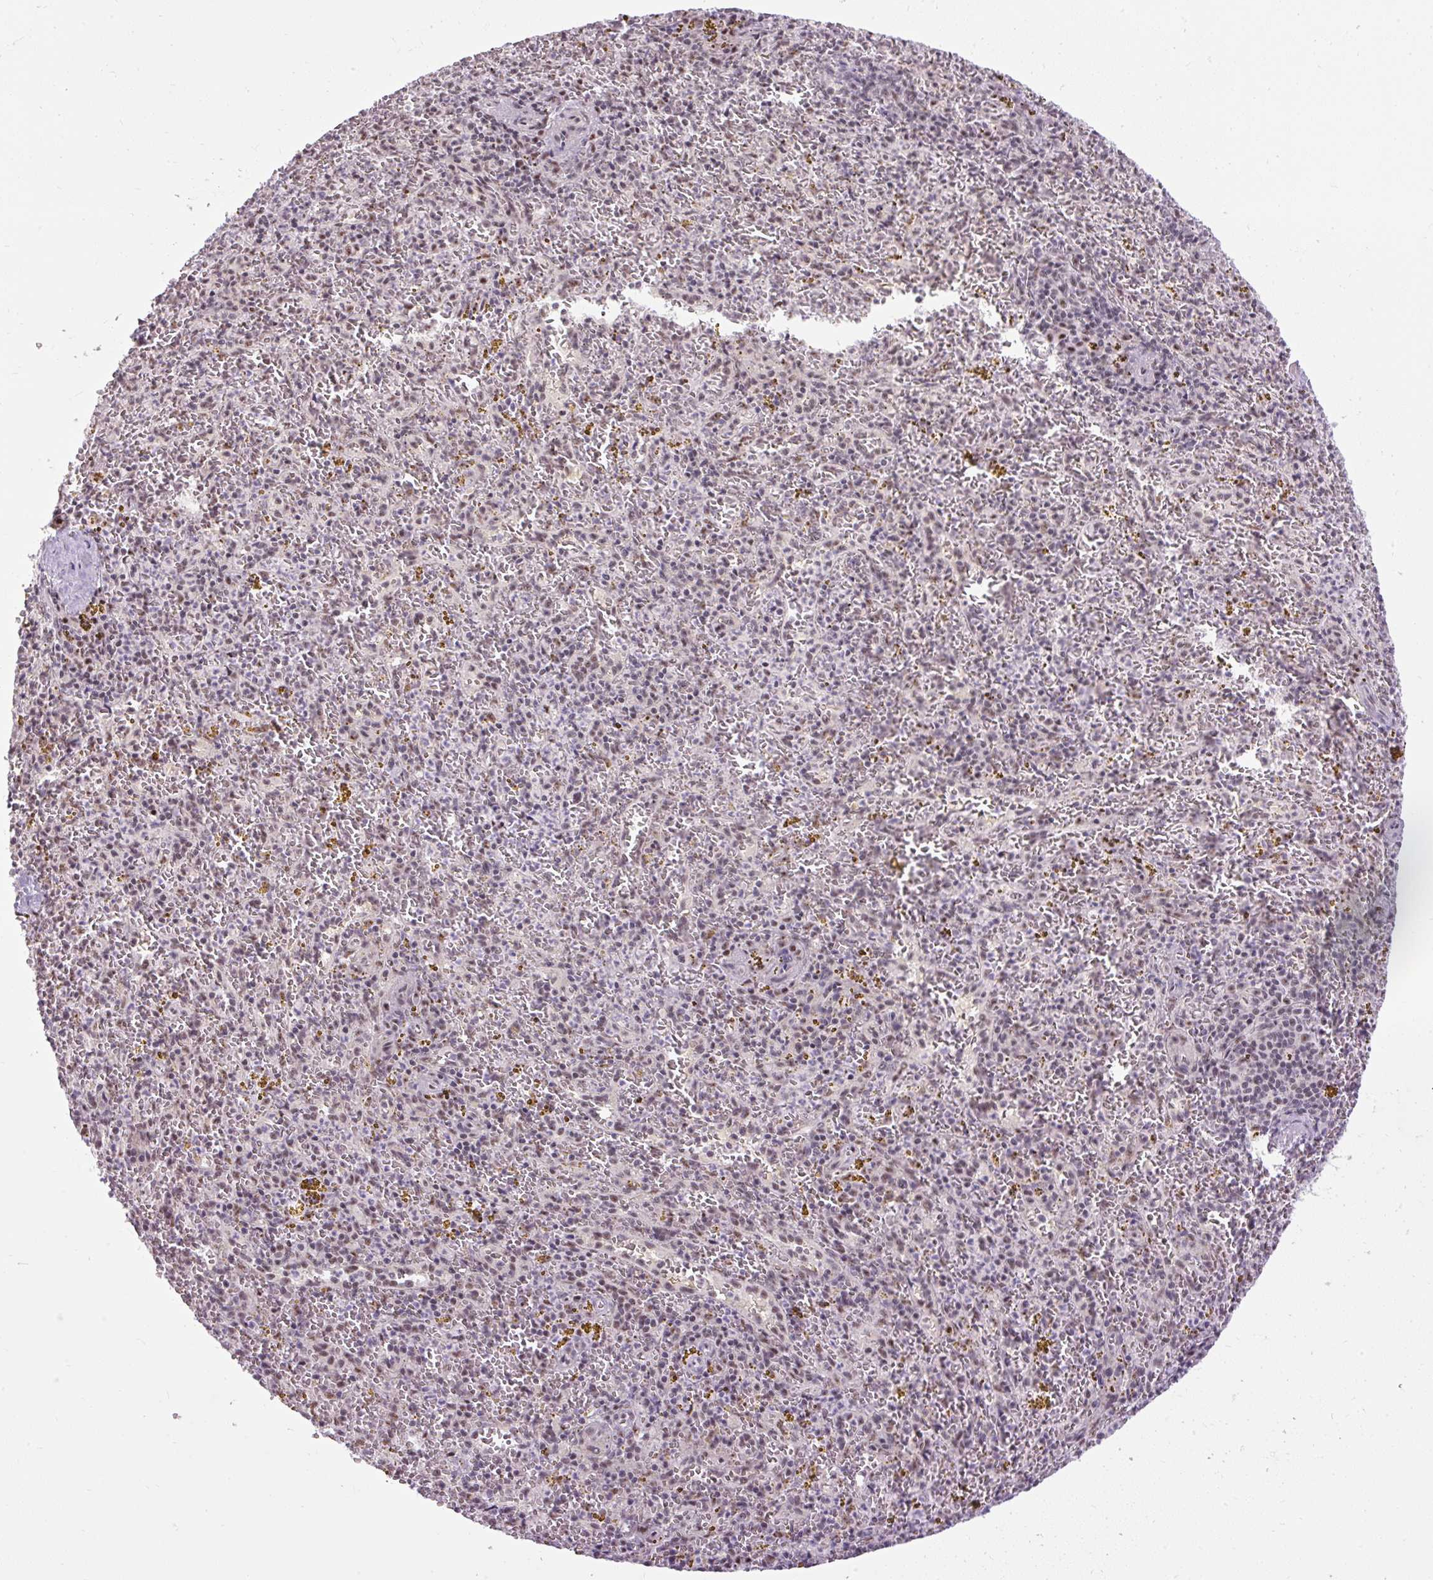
{"staining": {"intensity": "weak", "quantity": "25%-75%", "location": "nuclear"}, "tissue": "spleen", "cell_type": "Cells in red pulp", "image_type": "normal", "snomed": [{"axis": "morphology", "description": "Normal tissue, NOS"}, {"axis": "topography", "description": "Spleen"}], "caption": "Cells in red pulp exhibit low levels of weak nuclear expression in approximately 25%-75% of cells in normal spleen.", "gene": "SMC5", "patient": {"sex": "male", "age": 57}}